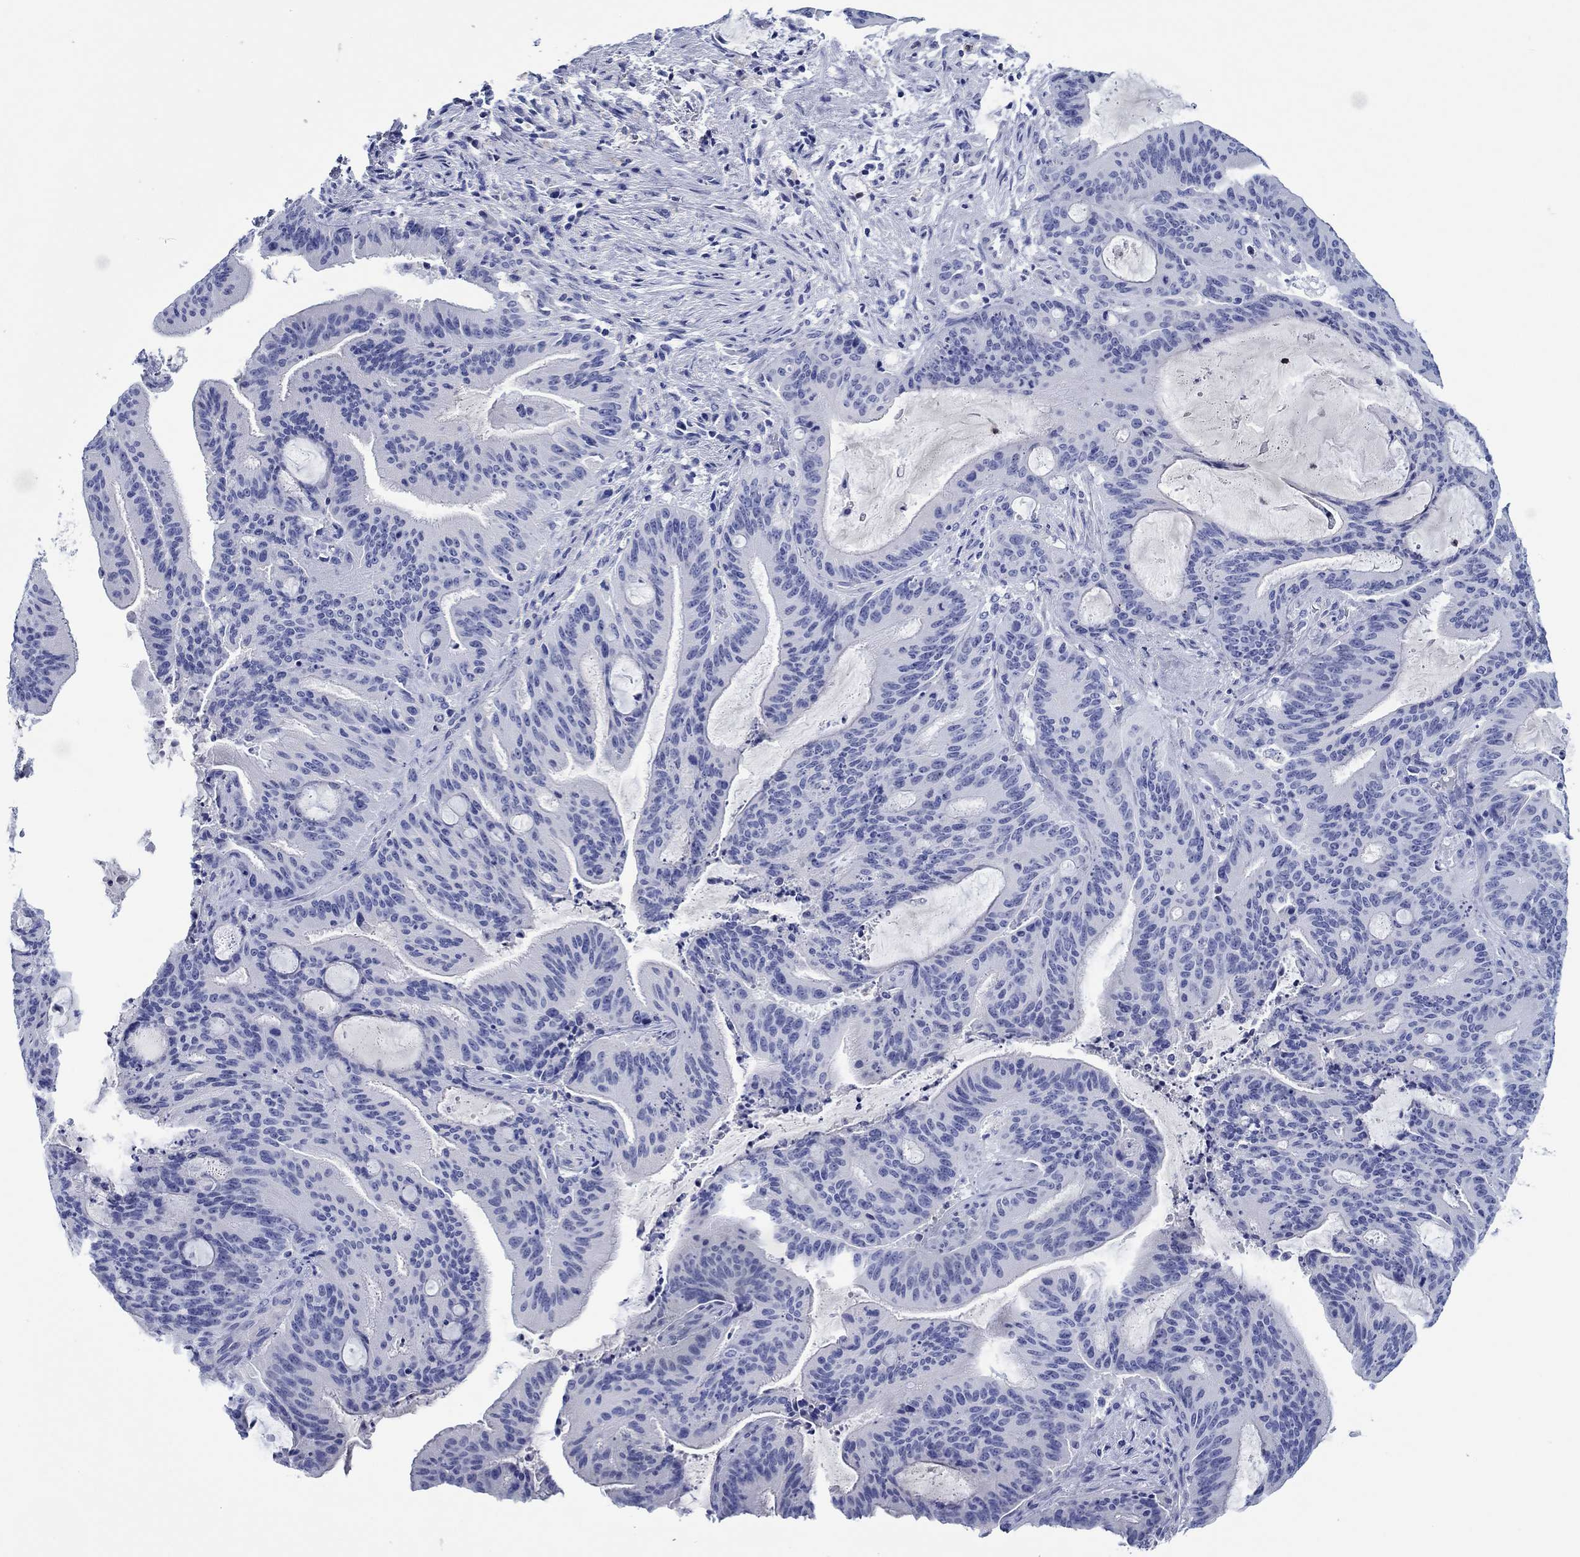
{"staining": {"intensity": "negative", "quantity": "none", "location": "none"}, "tissue": "liver cancer", "cell_type": "Tumor cells", "image_type": "cancer", "snomed": [{"axis": "morphology", "description": "Cholangiocarcinoma"}, {"axis": "topography", "description": "Liver"}], "caption": "Immunohistochemistry (IHC) micrograph of neoplastic tissue: liver cancer stained with DAB displays no significant protein staining in tumor cells. (Brightfield microscopy of DAB immunohistochemistry at high magnification).", "gene": "EPX", "patient": {"sex": "female", "age": 73}}